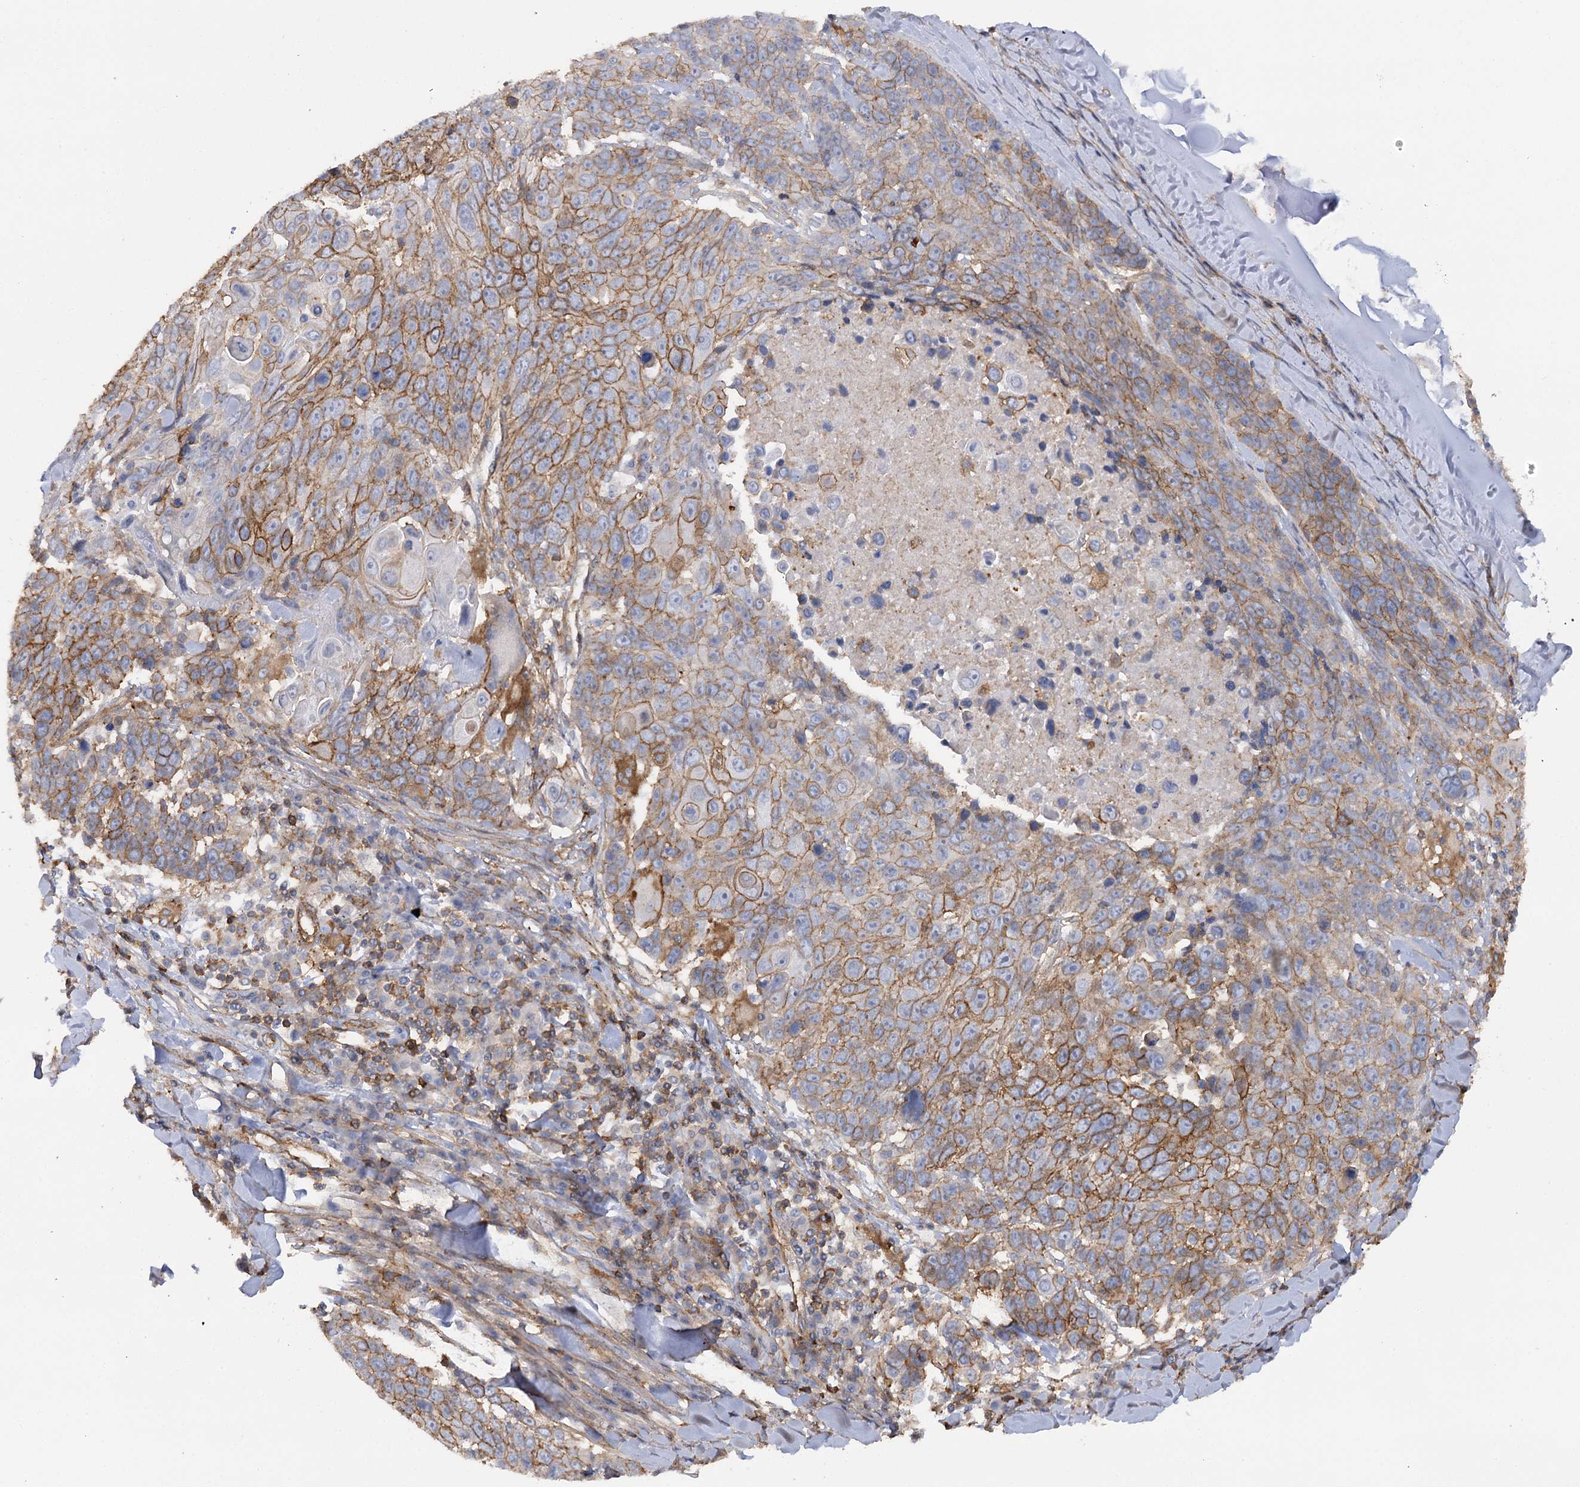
{"staining": {"intensity": "moderate", "quantity": "25%-75%", "location": "cytoplasmic/membranous"}, "tissue": "lung cancer", "cell_type": "Tumor cells", "image_type": "cancer", "snomed": [{"axis": "morphology", "description": "Squamous cell carcinoma, NOS"}, {"axis": "topography", "description": "Lung"}], "caption": "This image exhibits immunohistochemistry (IHC) staining of human squamous cell carcinoma (lung), with medium moderate cytoplasmic/membranous staining in about 25%-75% of tumor cells.", "gene": "SYNPO2", "patient": {"sex": "male", "age": 66}}